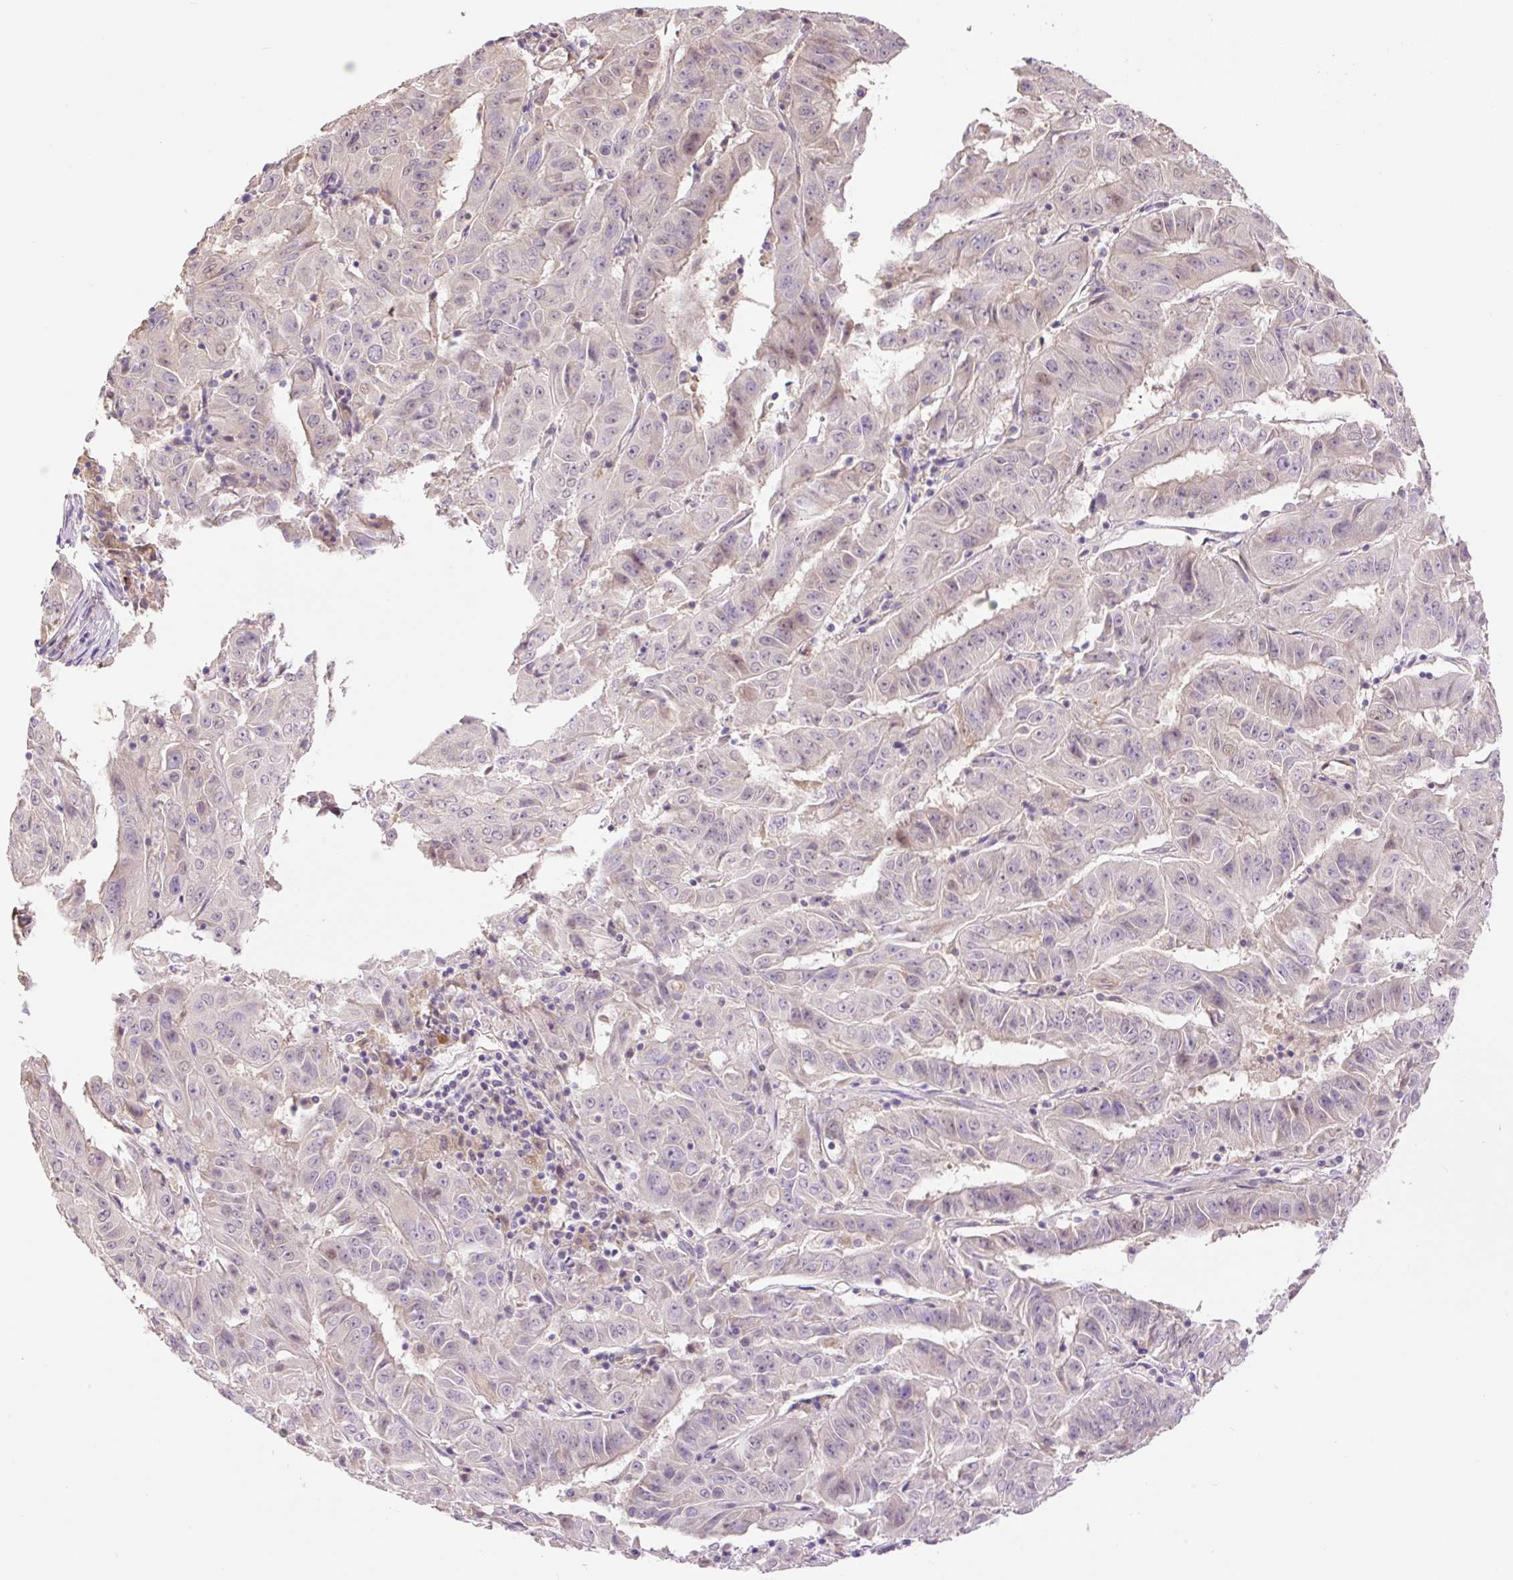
{"staining": {"intensity": "negative", "quantity": "none", "location": "none"}, "tissue": "pancreatic cancer", "cell_type": "Tumor cells", "image_type": "cancer", "snomed": [{"axis": "morphology", "description": "Adenocarcinoma, NOS"}, {"axis": "topography", "description": "Pancreas"}], "caption": "DAB immunohistochemical staining of pancreatic adenocarcinoma demonstrates no significant staining in tumor cells.", "gene": "HABP4", "patient": {"sex": "male", "age": 63}}